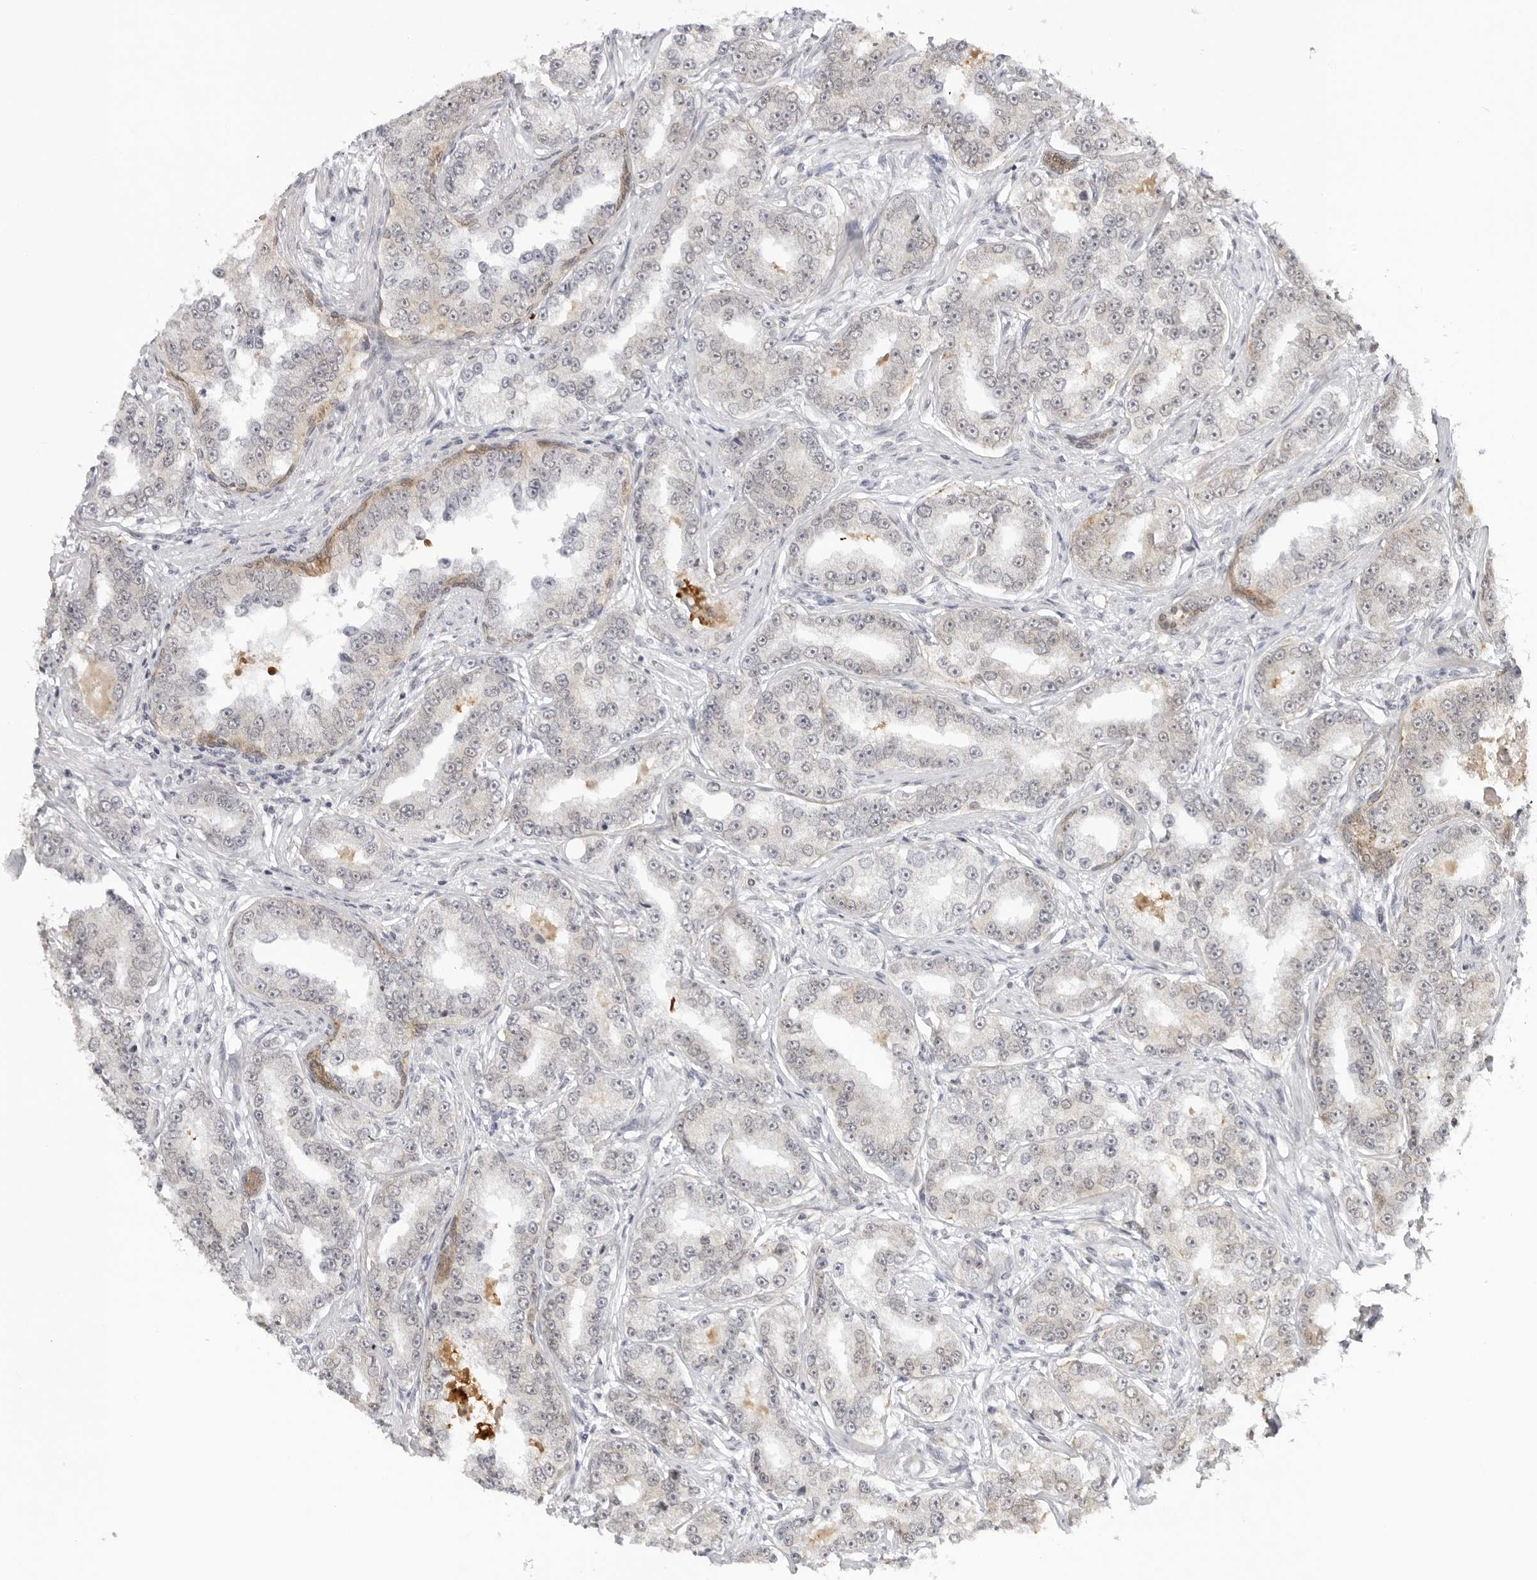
{"staining": {"intensity": "negative", "quantity": "none", "location": "none"}, "tissue": "prostate cancer", "cell_type": "Tumor cells", "image_type": "cancer", "snomed": [{"axis": "morphology", "description": "Normal tissue, NOS"}, {"axis": "morphology", "description": "Adenocarcinoma, High grade"}, {"axis": "topography", "description": "Prostate"}], "caption": "This is a histopathology image of immunohistochemistry staining of prostate adenocarcinoma (high-grade), which shows no positivity in tumor cells.", "gene": "TRAPPC3", "patient": {"sex": "male", "age": 83}}